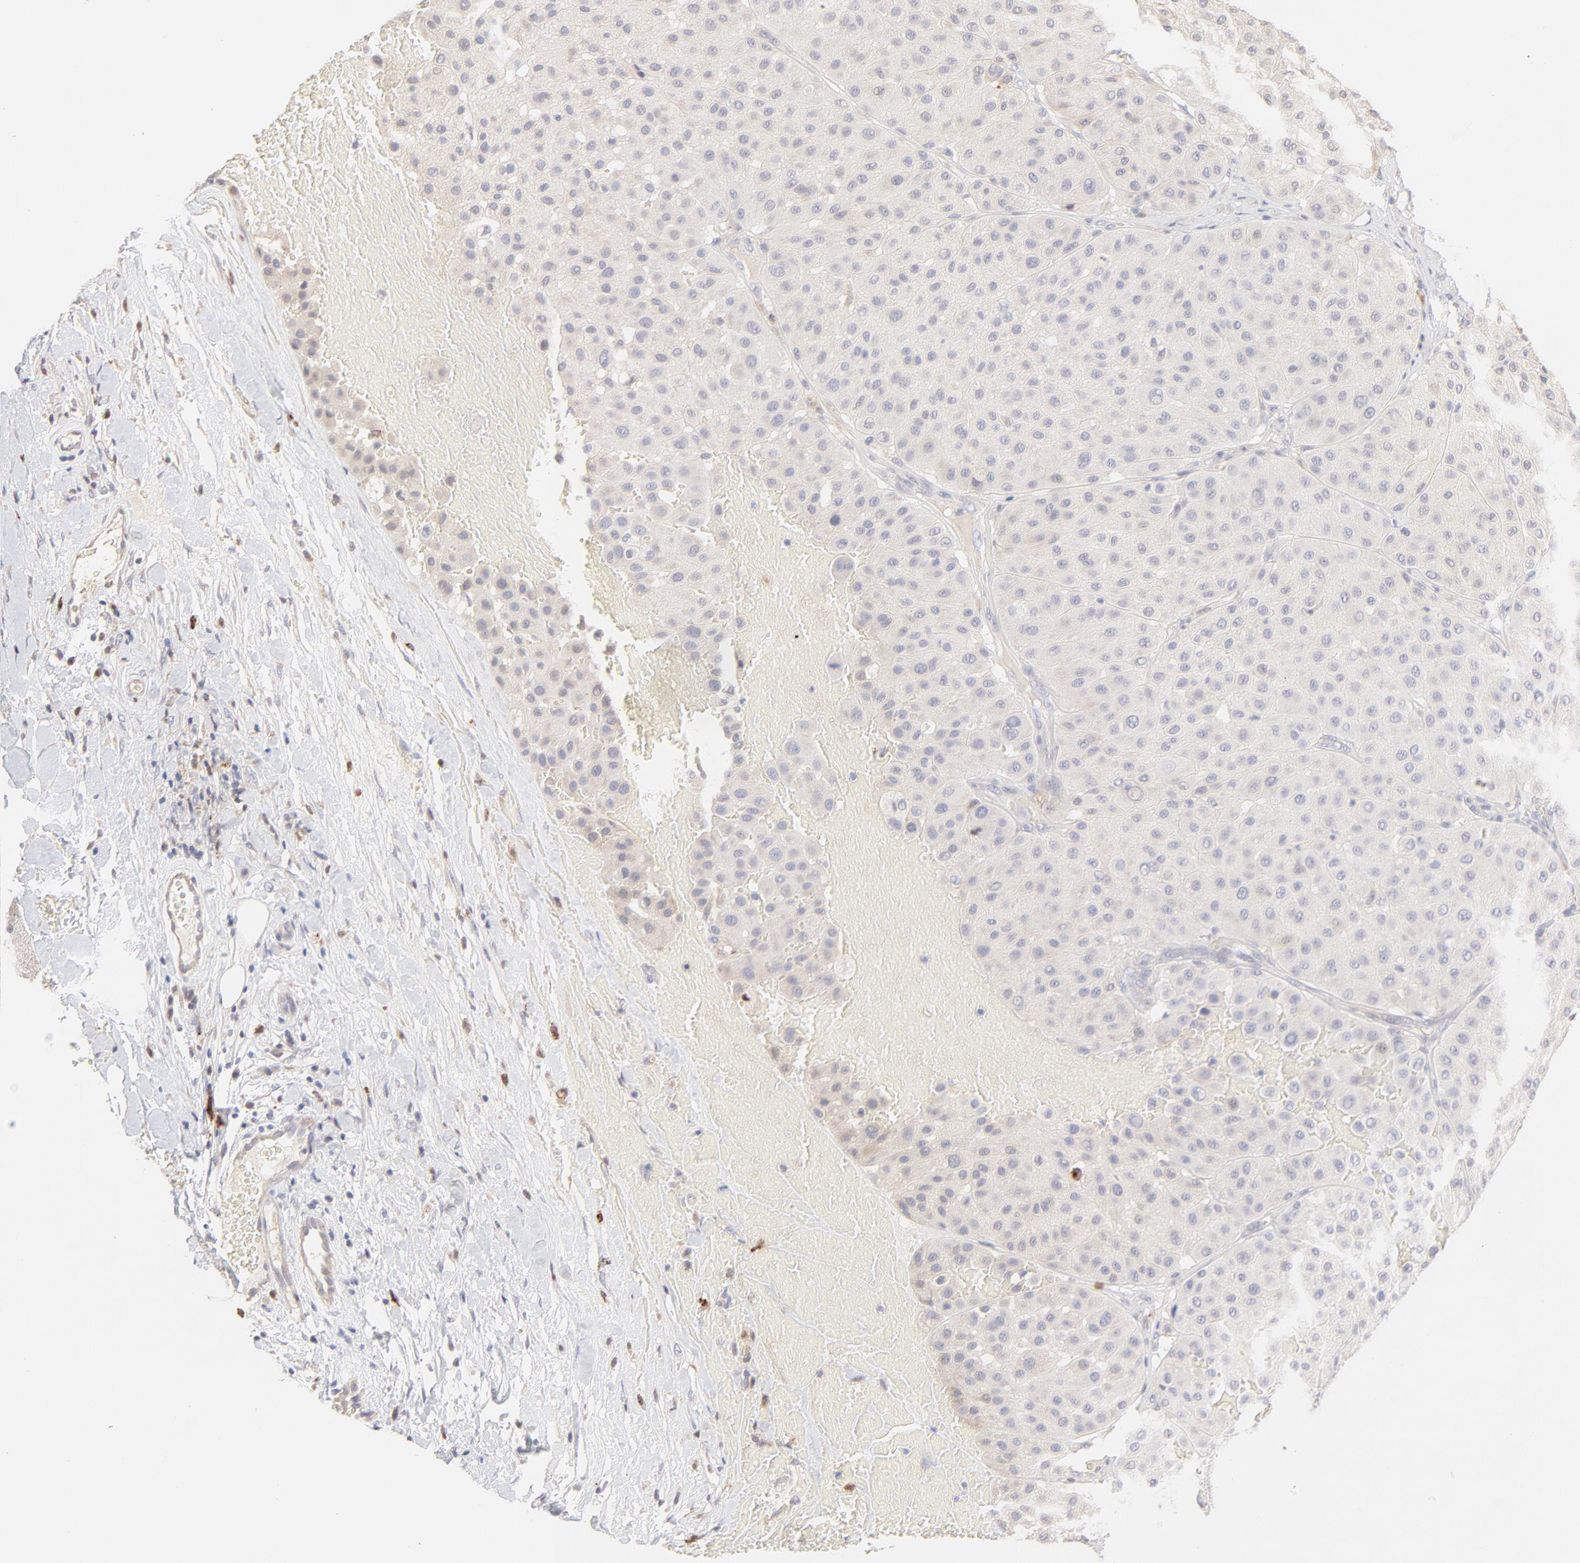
{"staining": {"intensity": "negative", "quantity": "none", "location": "none"}, "tissue": "melanoma", "cell_type": "Tumor cells", "image_type": "cancer", "snomed": [{"axis": "morphology", "description": "Normal tissue, NOS"}, {"axis": "morphology", "description": "Malignant melanoma, Metastatic site"}, {"axis": "topography", "description": "Skin"}], "caption": "Protein analysis of malignant melanoma (metastatic site) reveals no significant positivity in tumor cells.", "gene": "ELF3", "patient": {"sex": "male", "age": 41}}